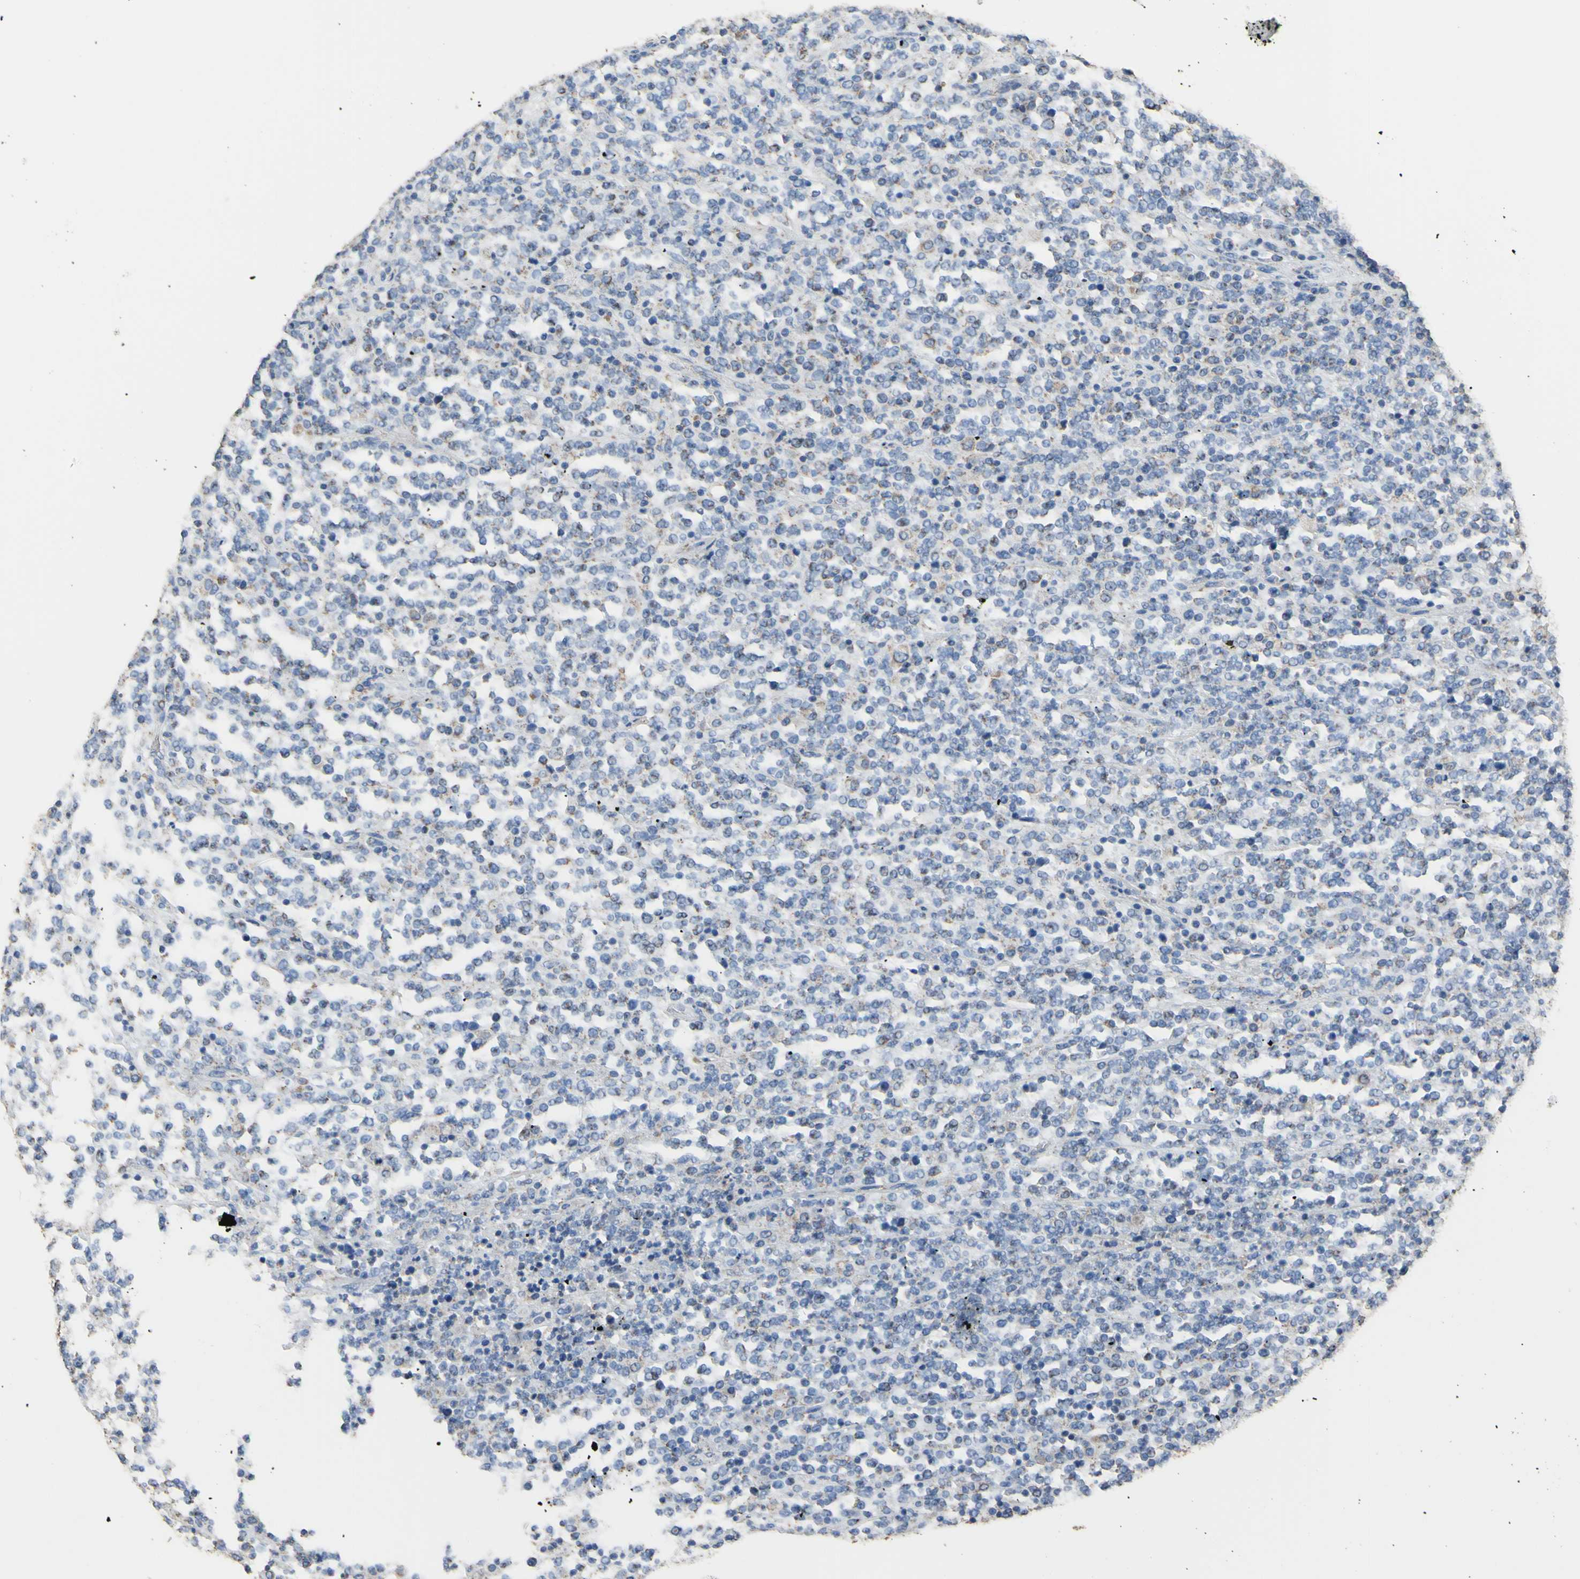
{"staining": {"intensity": "negative", "quantity": "none", "location": "none"}, "tissue": "lymphoma", "cell_type": "Tumor cells", "image_type": "cancer", "snomed": [{"axis": "morphology", "description": "Malignant lymphoma, non-Hodgkin's type, High grade"}, {"axis": "topography", "description": "Soft tissue"}], "caption": "Immunohistochemical staining of high-grade malignant lymphoma, non-Hodgkin's type demonstrates no significant staining in tumor cells.", "gene": "CMKLR2", "patient": {"sex": "male", "age": 18}}